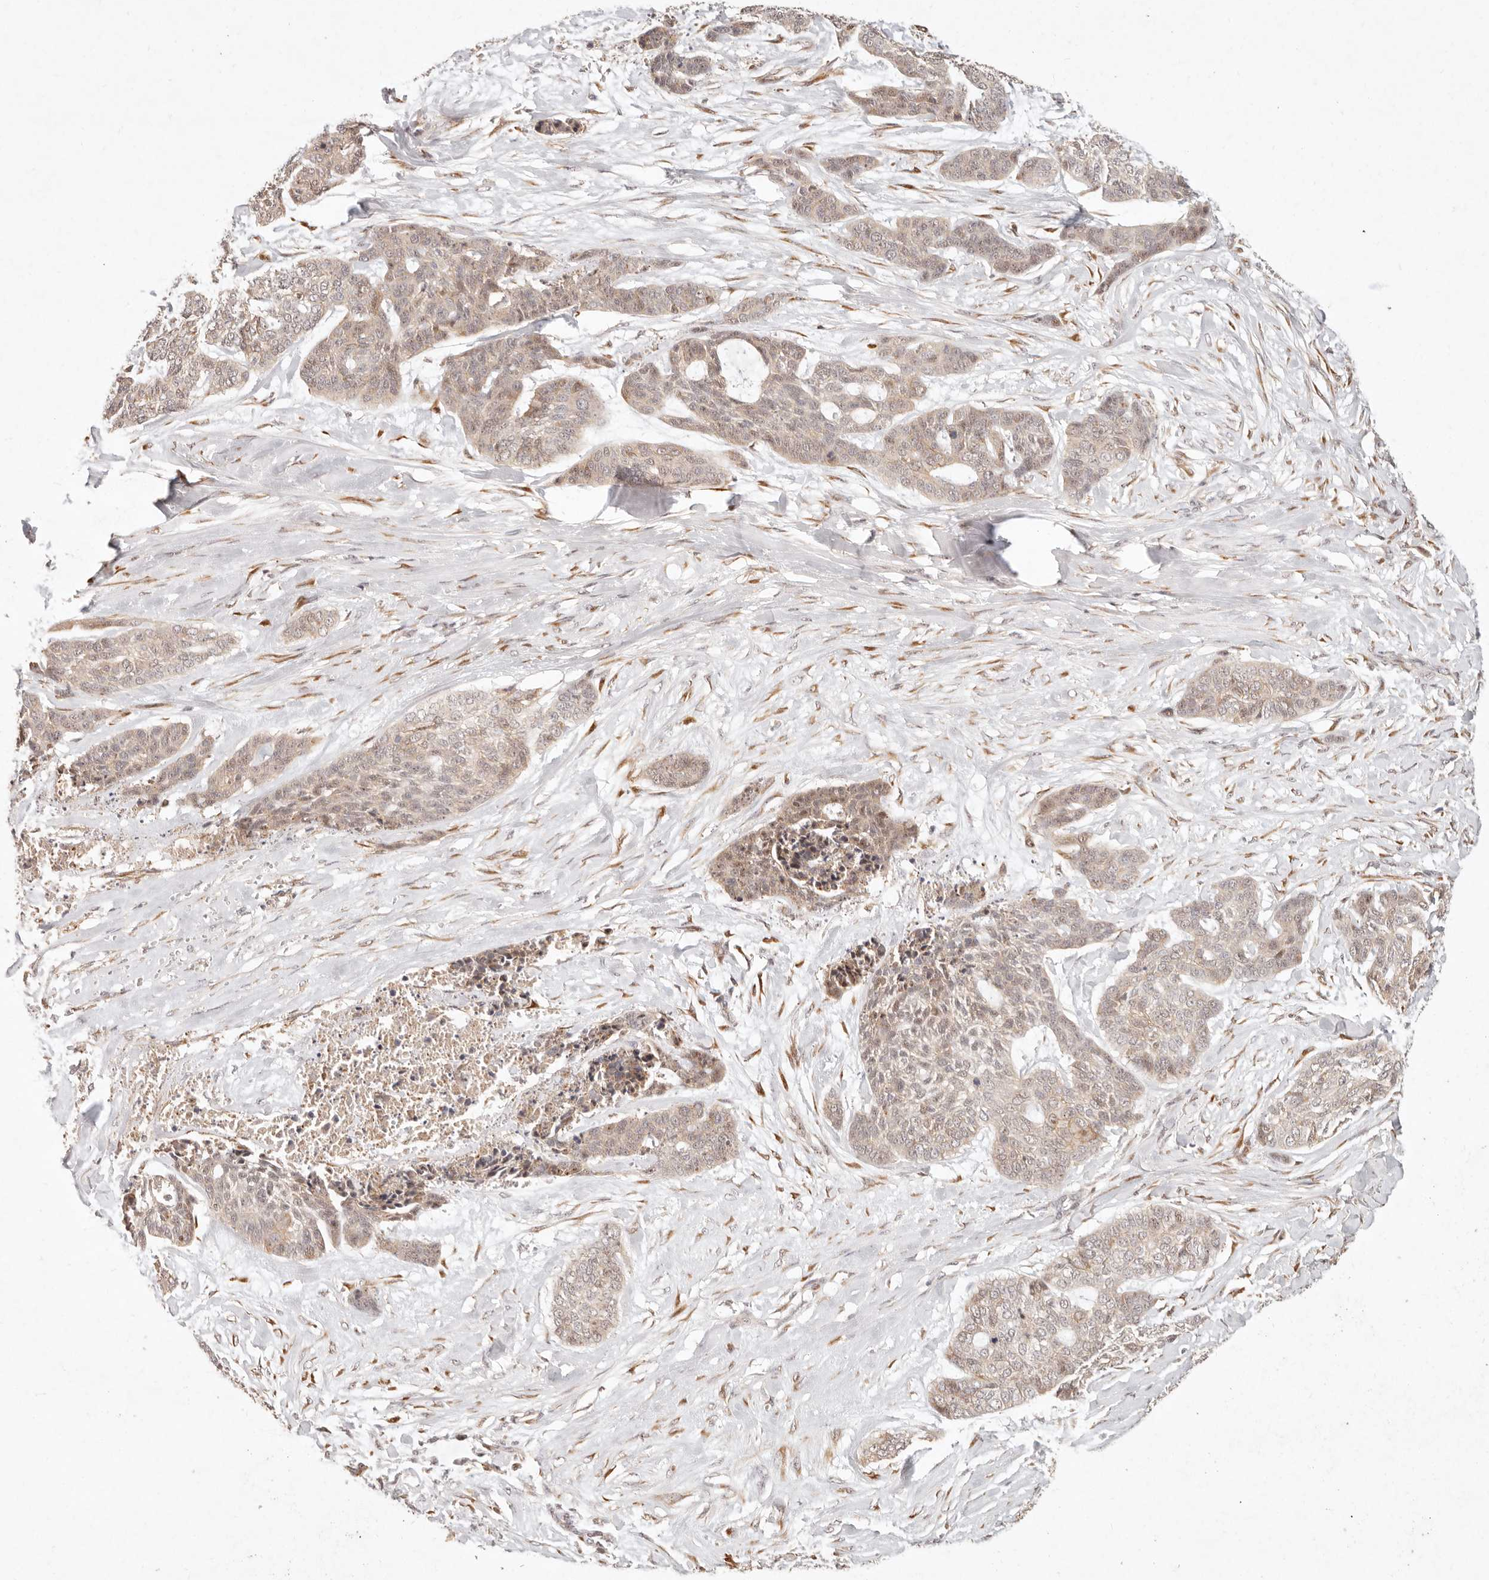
{"staining": {"intensity": "weak", "quantity": ">75%", "location": "cytoplasmic/membranous"}, "tissue": "skin cancer", "cell_type": "Tumor cells", "image_type": "cancer", "snomed": [{"axis": "morphology", "description": "Basal cell carcinoma"}, {"axis": "topography", "description": "Skin"}], "caption": "IHC of basal cell carcinoma (skin) displays low levels of weak cytoplasmic/membranous positivity in approximately >75% of tumor cells.", "gene": "C1orf127", "patient": {"sex": "female", "age": 64}}